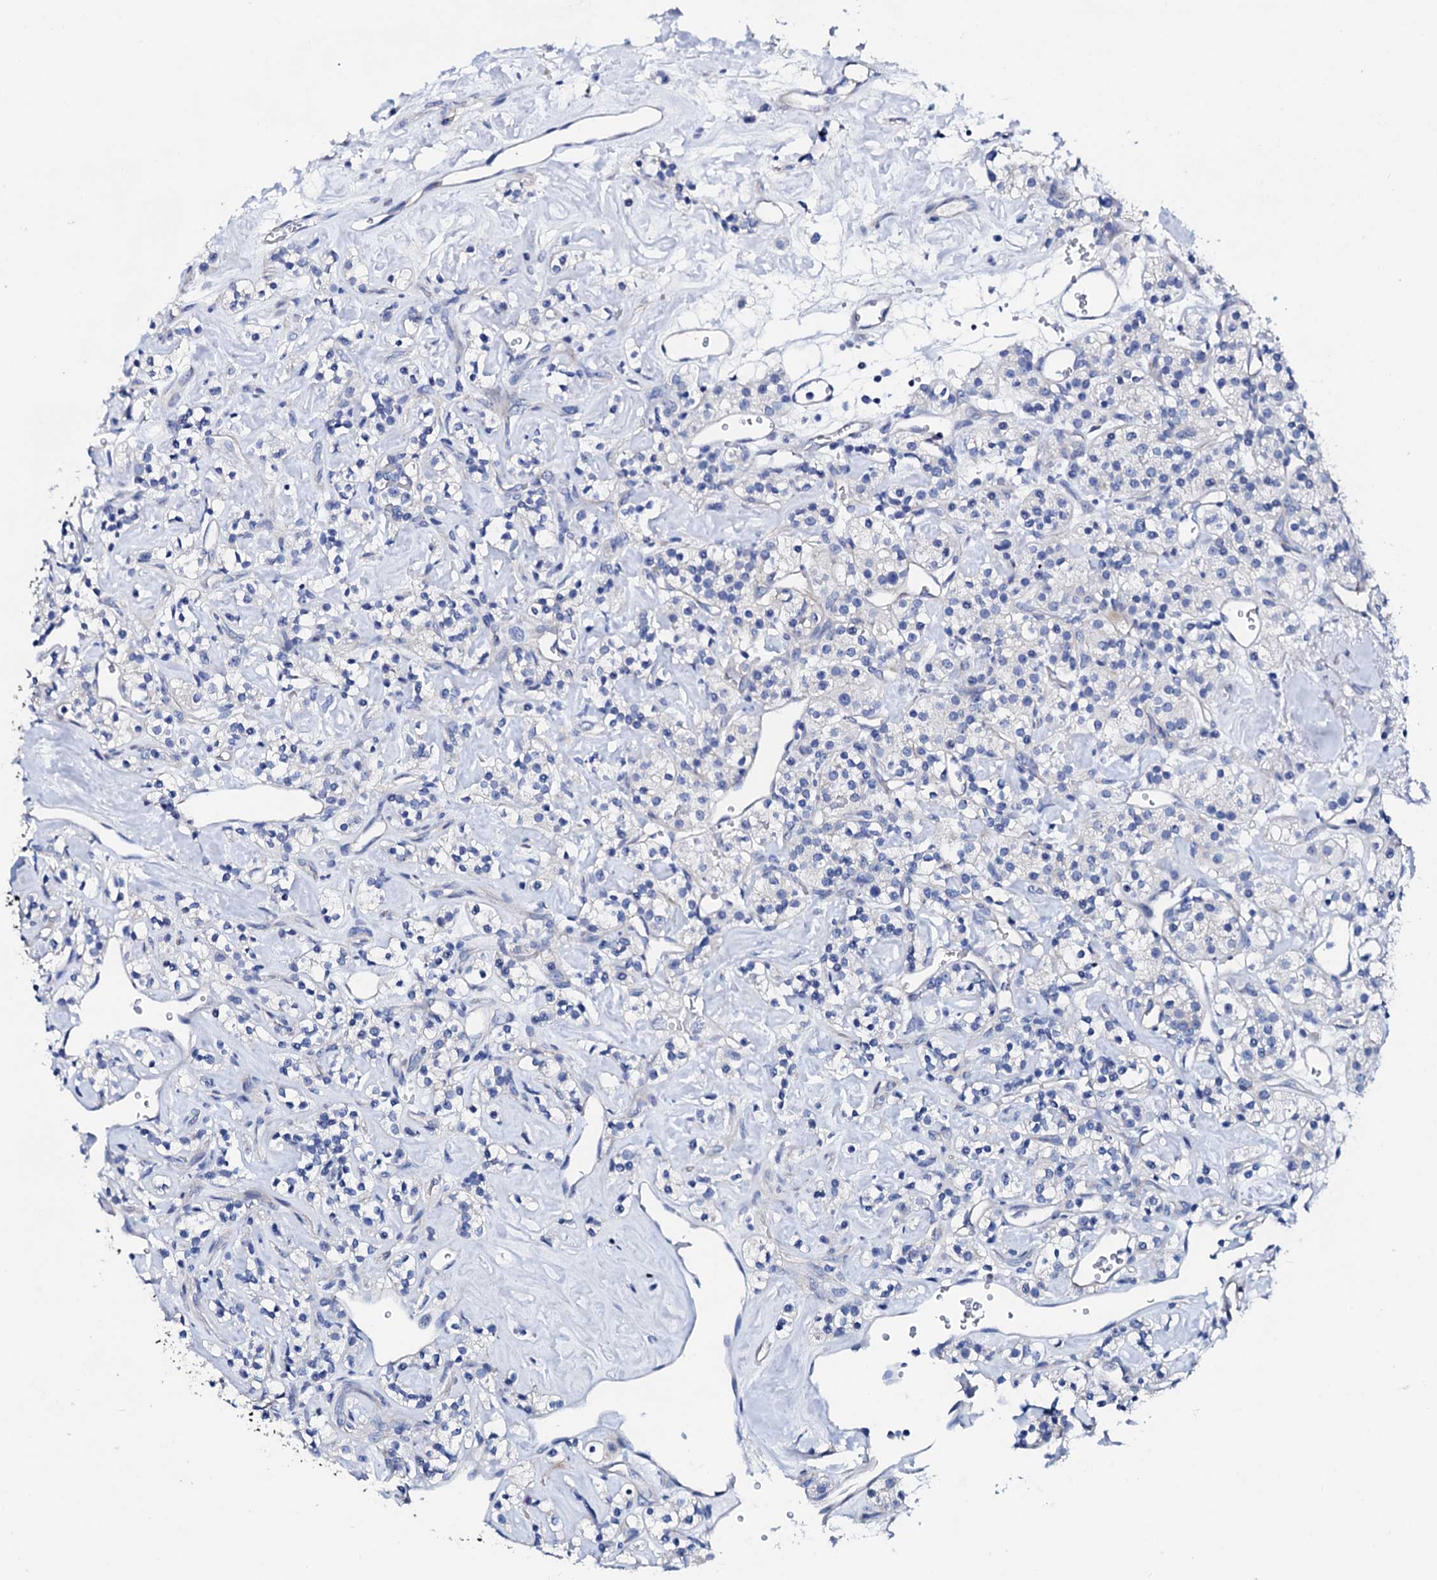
{"staining": {"intensity": "negative", "quantity": "none", "location": "none"}, "tissue": "renal cancer", "cell_type": "Tumor cells", "image_type": "cancer", "snomed": [{"axis": "morphology", "description": "Adenocarcinoma, NOS"}, {"axis": "topography", "description": "Kidney"}], "caption": "Tumor cells show no significant positivity in renal adenocarcinoma. (Stains: DAB (3,3'-diaminobenzidine) immunohistochemistry with hematoxylin counter stain, Microscopy: brightfield microscopy at high magnification).", "gene": "TRDN", "patient": {"sex": "male", "age": 77}}